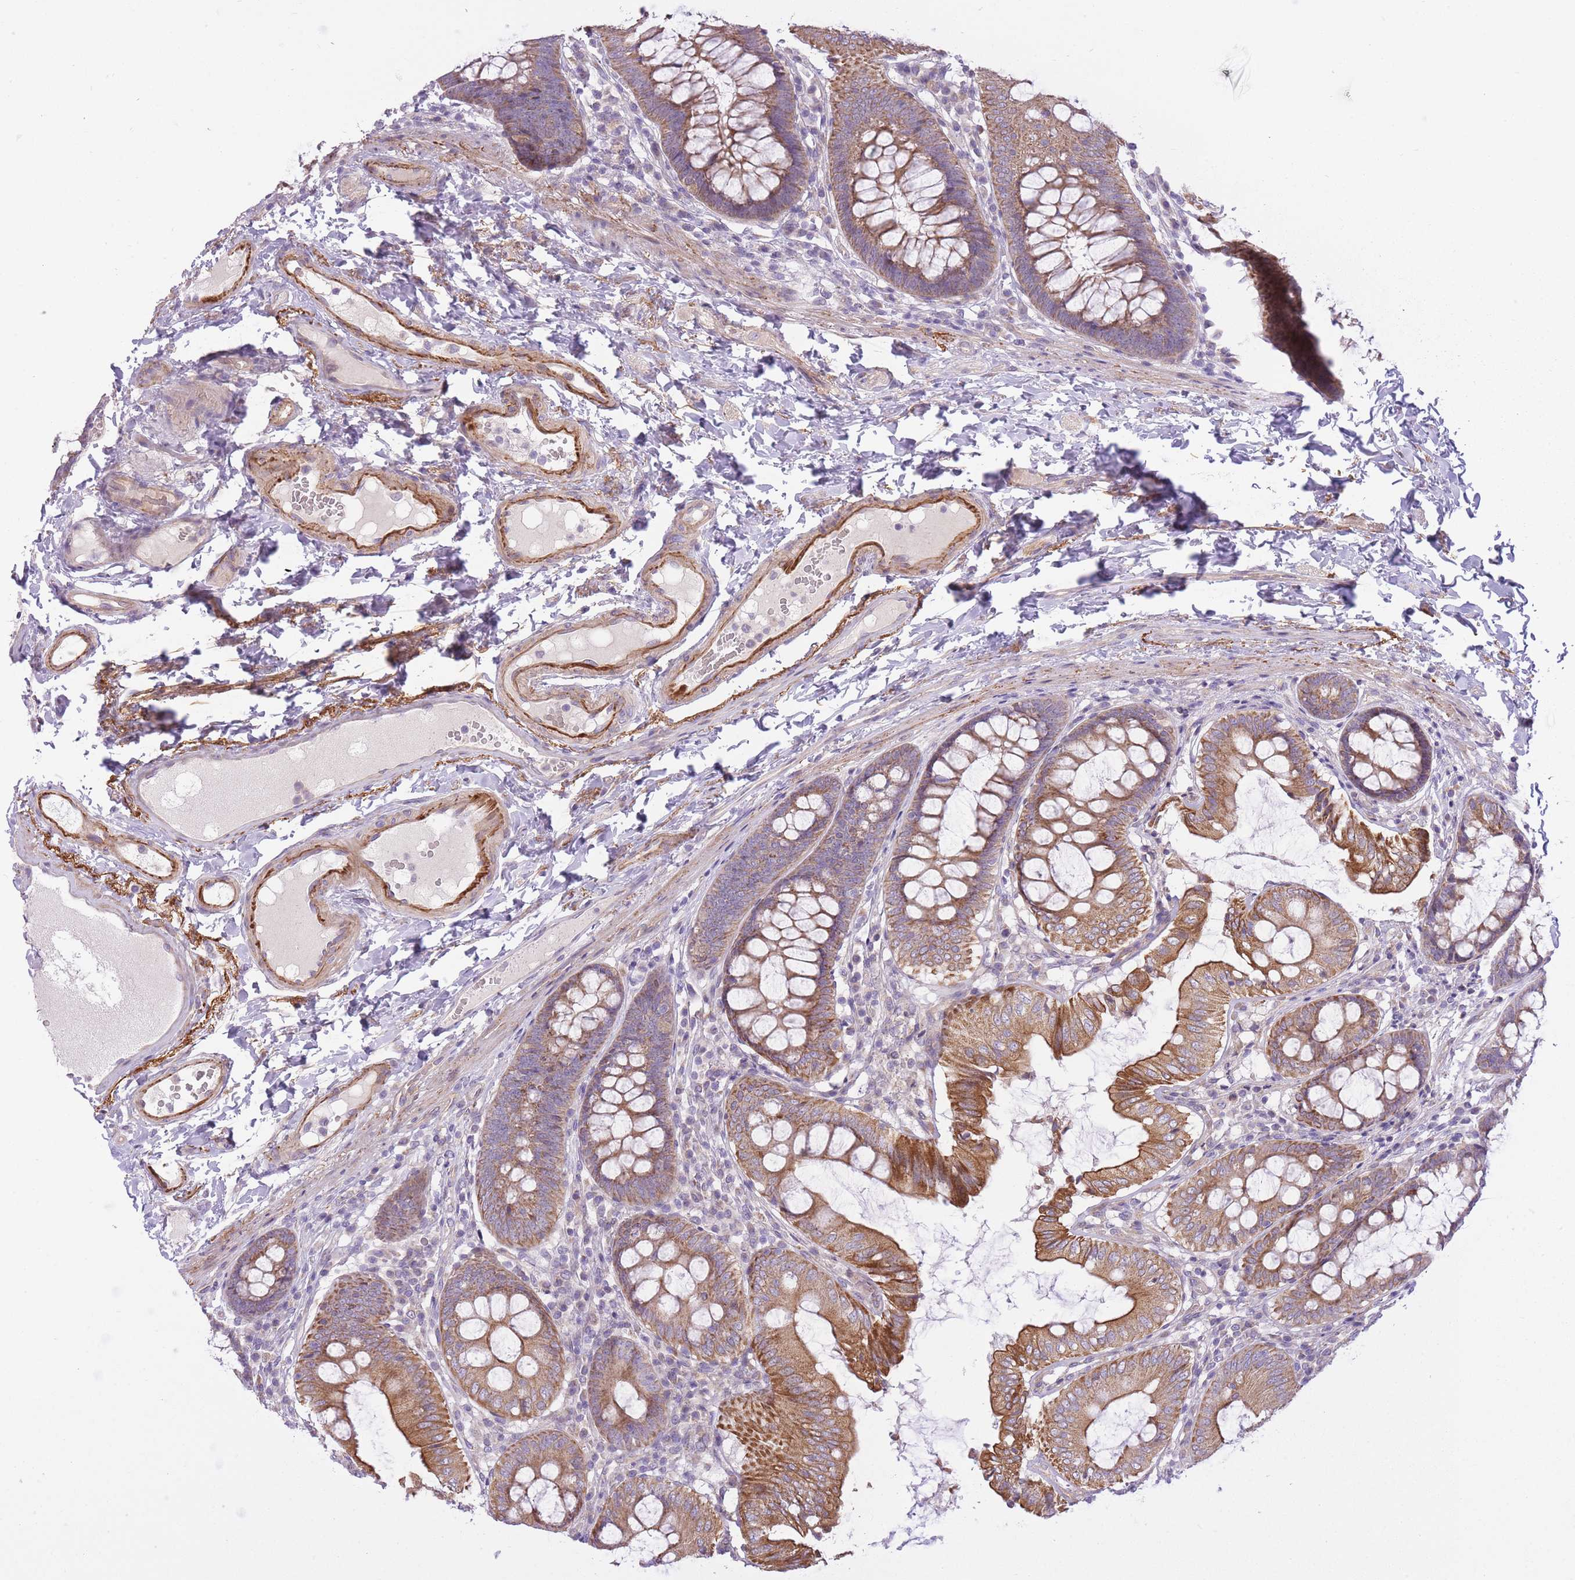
{"staining": {"intensity": "weak", "quantity": ">75%", "location": "cytoplasmic/membranous"}, "tissue": "colon", "cell_type": "Endothelial cells", "image_type": "normal", "snomed": [{"axis": "morphology", "description": "Normal tissue, NOS"}, {"axis": "topography", "description": "Colon"}], "caption": "The photomicrograph demonstrates immunohistochemical staining of unremarkable colon. There is weak cytoplasmic/membranous staining is seen in approximately >75% of endothelial cells.", "gene": "REV1", "patient": {"sex": "male", "age": 84}}